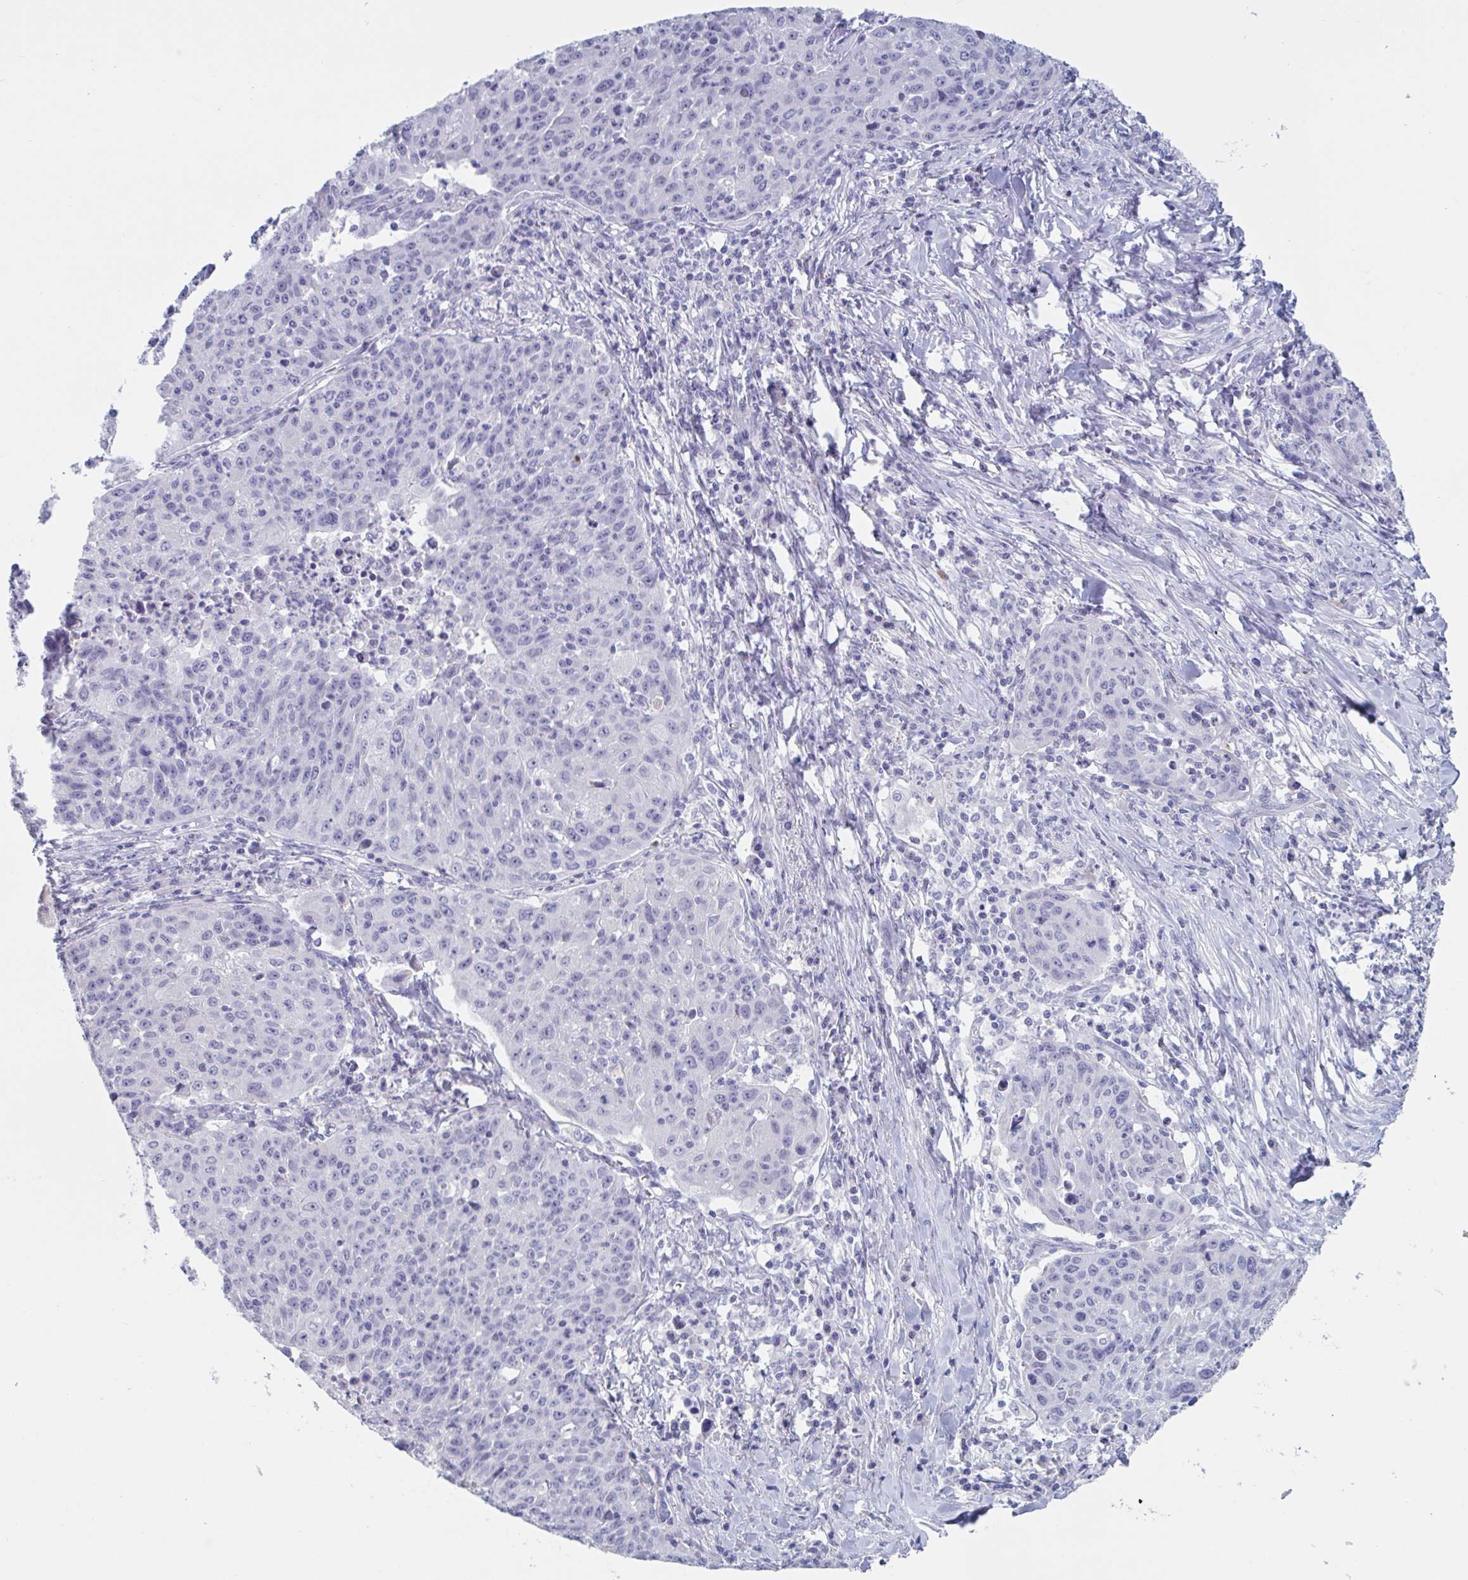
{"staining": {"intensity": "negative", "quantity": "none", "location": "none"}, "tissue": "lung cancer", "cell_type": "Tumor cells", "image_type": "cancer", "snomed": [{"axis": "morphology", "description": "Squamous cell carcinoma, NOS"}, {"axis": "morphology", "description": "Squamous cell carcinoma, metastatic, NOS"}, {"axis": "topography", "description": "Bronchus"}, {"axis": "topography", "description": "Lung"}], "caption": "Lung squamous cell carcinoma was stained to show a protein in brown. There is no significant positivity in tumor cells.", "gene": "NDUFC2", "patient": {"sex": "male", "age": 62}}